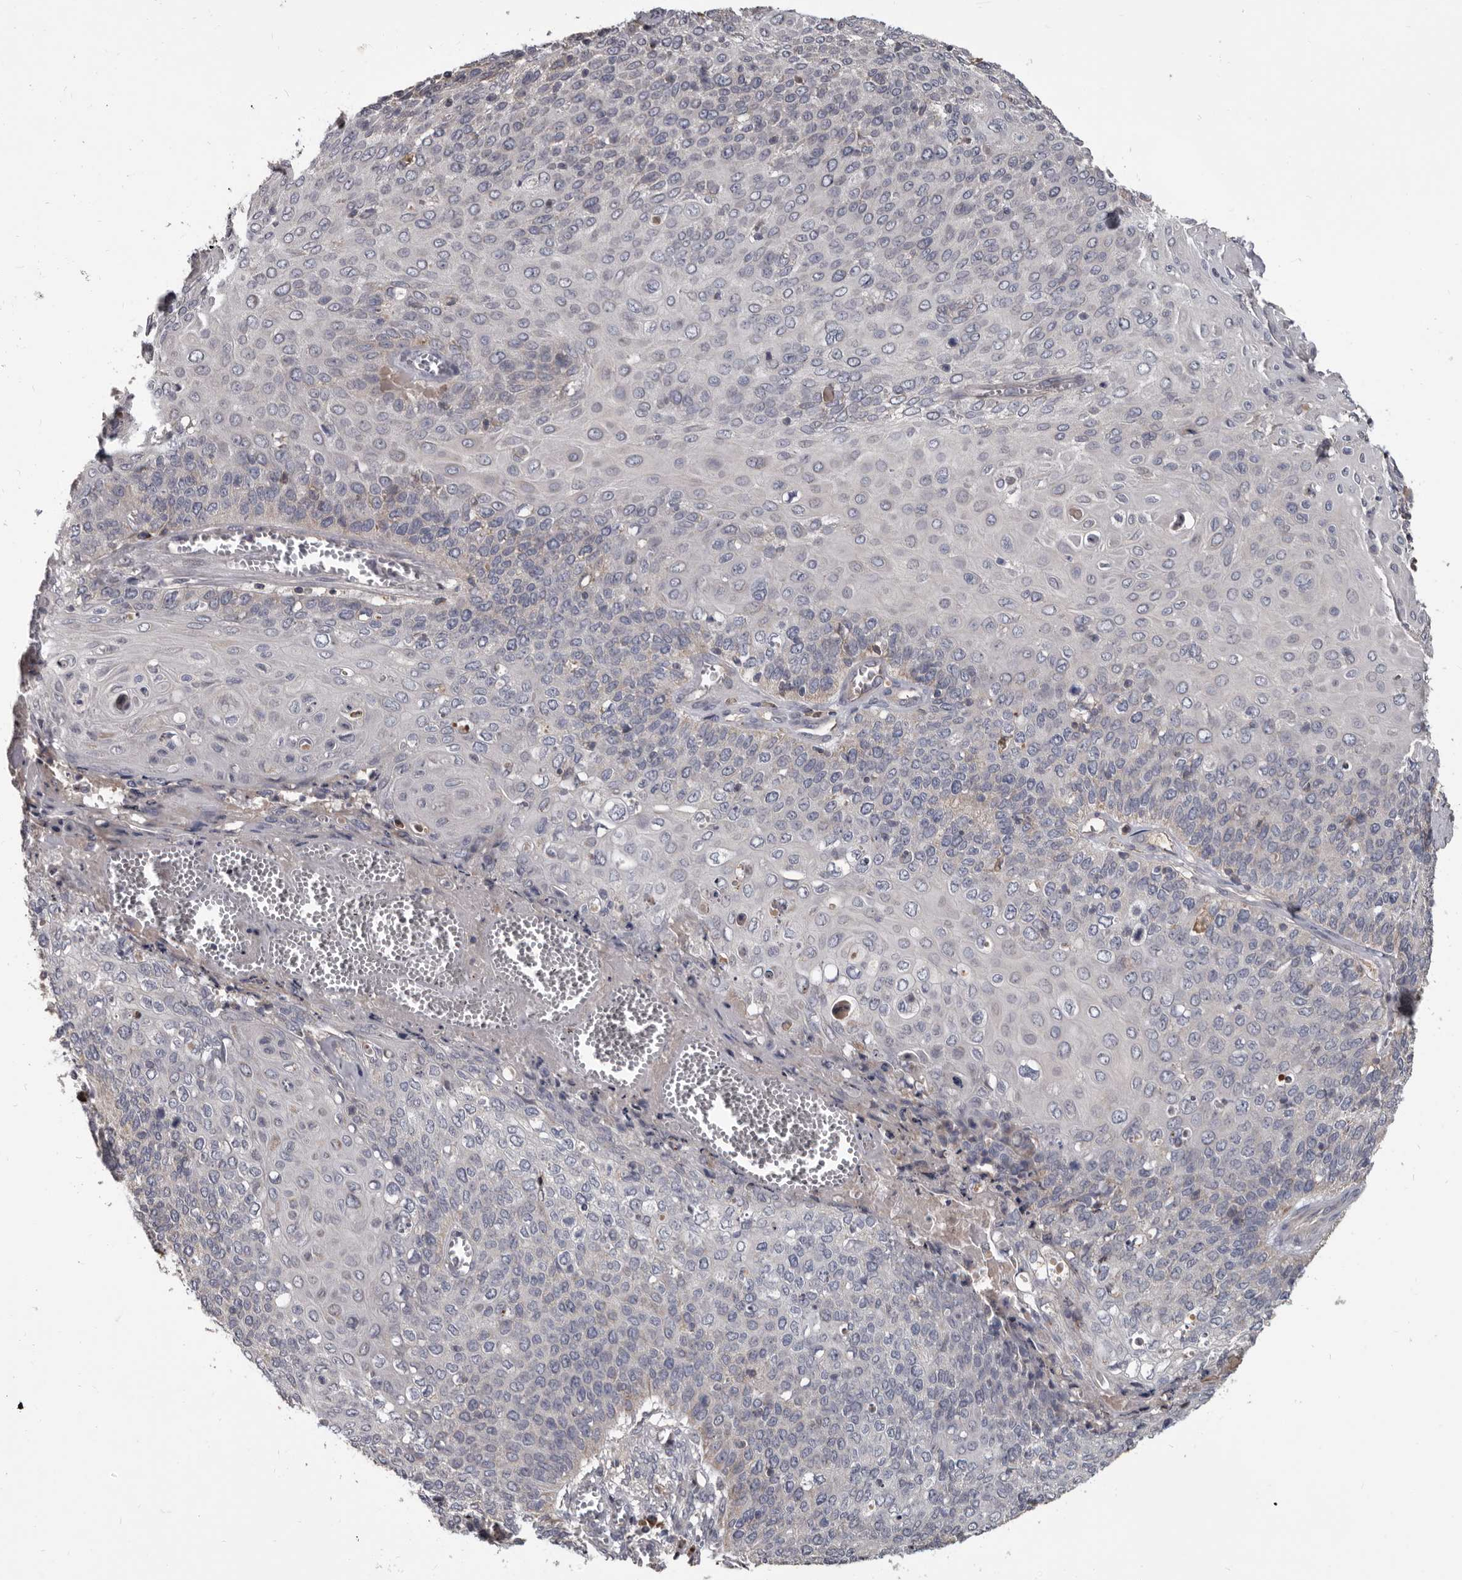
{"staining": {"intensity": "negative", "quantity": "none", "location": "none"}, "tissue": "cervical cancer", "cell_type": "Tumor cells", "image_type": "cancer", "snomed": [{"axis": "morphology", "description": "Squamous cell carcinoma, NOS"}, {"axis": "topography", "description": "Cervix"}], "caption": "IHC of cervical cancer (squamous cell carcinoma) exhibits no staining in tumor cells.", "gene": "ALDH5A1", "patient": {"sex": "female", "age": 39}}